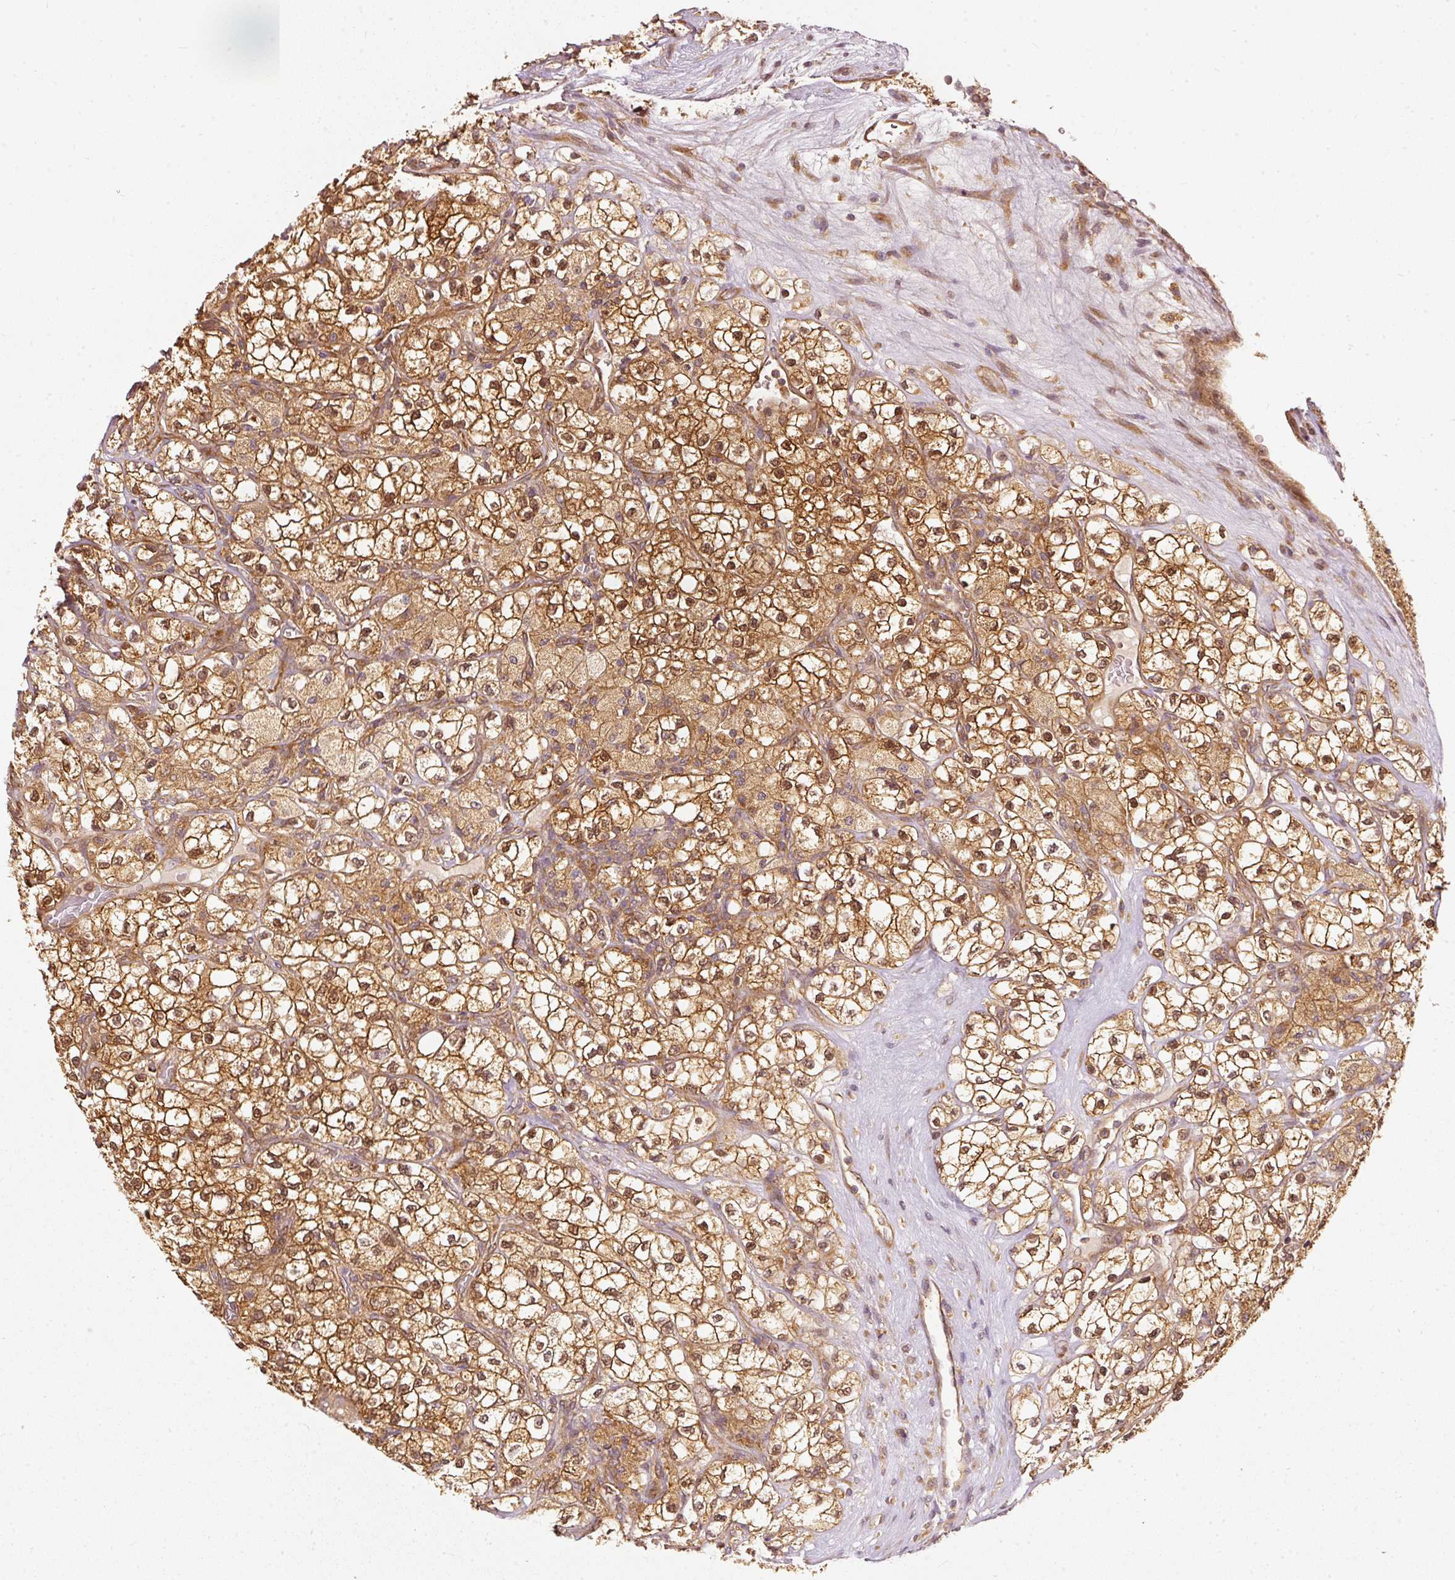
{"staining": {"intensity": "moderate", "quantity": ">75%", "location": "cytoplasmic/membranous,nuclear"}, "tissue": "renal cancer", "cell_type": "Tumor cells", "image_type": "cancer", "snomed": [{"axis": "morphology", "description": "Adenocarcinoma, NOS"}, {"axis": "topography", "description": "Kidney"}], "caption": "Moderate cytoplasmic/membranous and nuclear expression for a protein is present in about >75% of tumor cells of renal cancer (adenocarcinoma) using immunohistochemistry (IHC).", "gene": "EIF3B", "patient": {"sex": "male", "age": 80}}